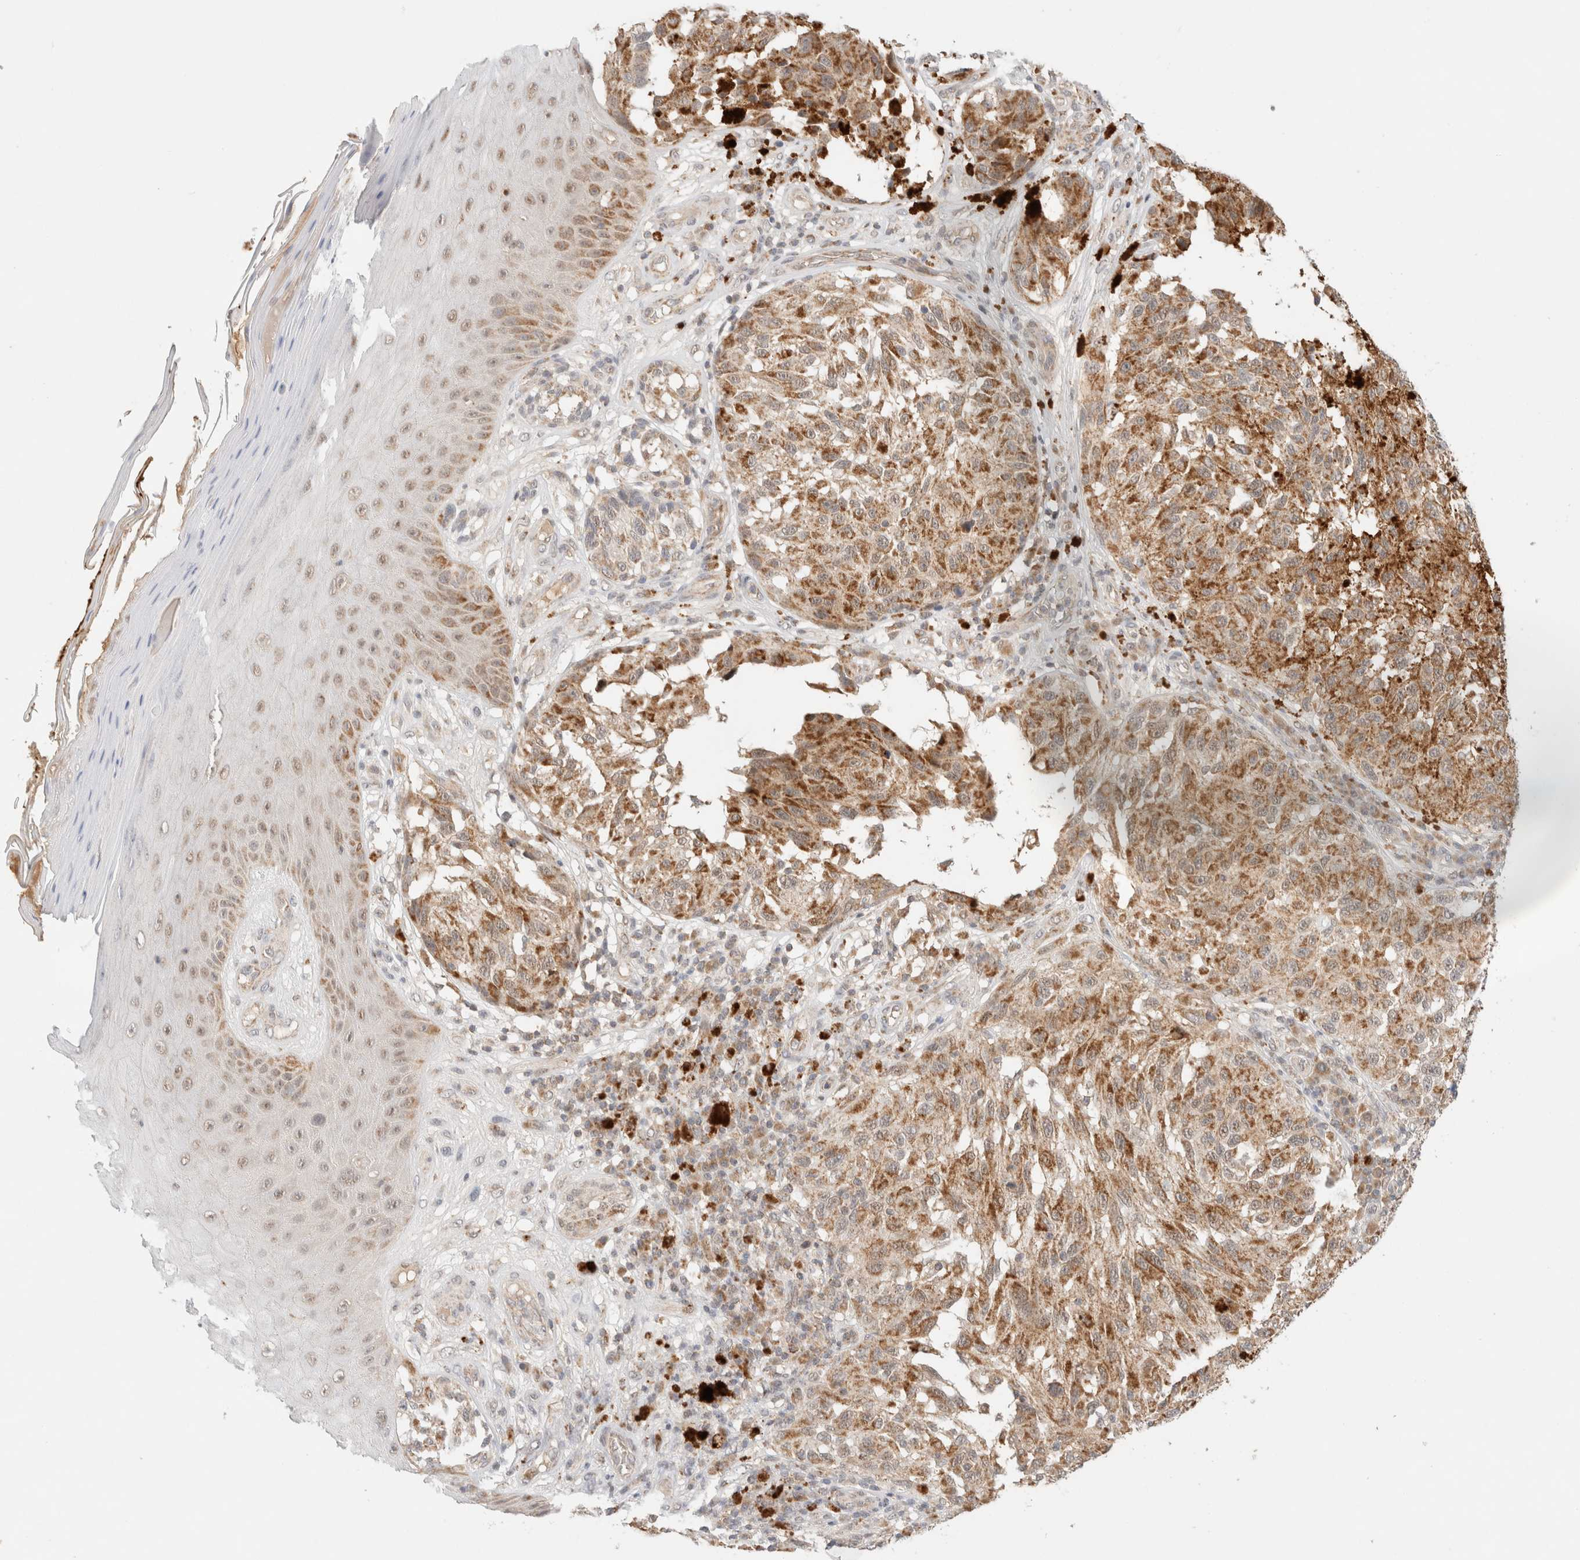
{"staining": {"intensity": "moderate", "quantity": ">75%", "location": "cytoplasmic/membranous"}, "tissue": "melanoma", "cell_type": "Tumor cells", "image_type": "cancer", "snomed": [{"axis": "morphology", "description": "Malignant melanoma, NOS"}, {"axis": "topography", "description": "Skin"}], "caption": "A histopathology image showing moderate cytoplasmic/membranous positivity in about >75% of tumor cells in melanoma, as visualized by brown immunohistochemical staining.", "gene": "MRM3", "patient": {"sex": "female", "age": 73}}